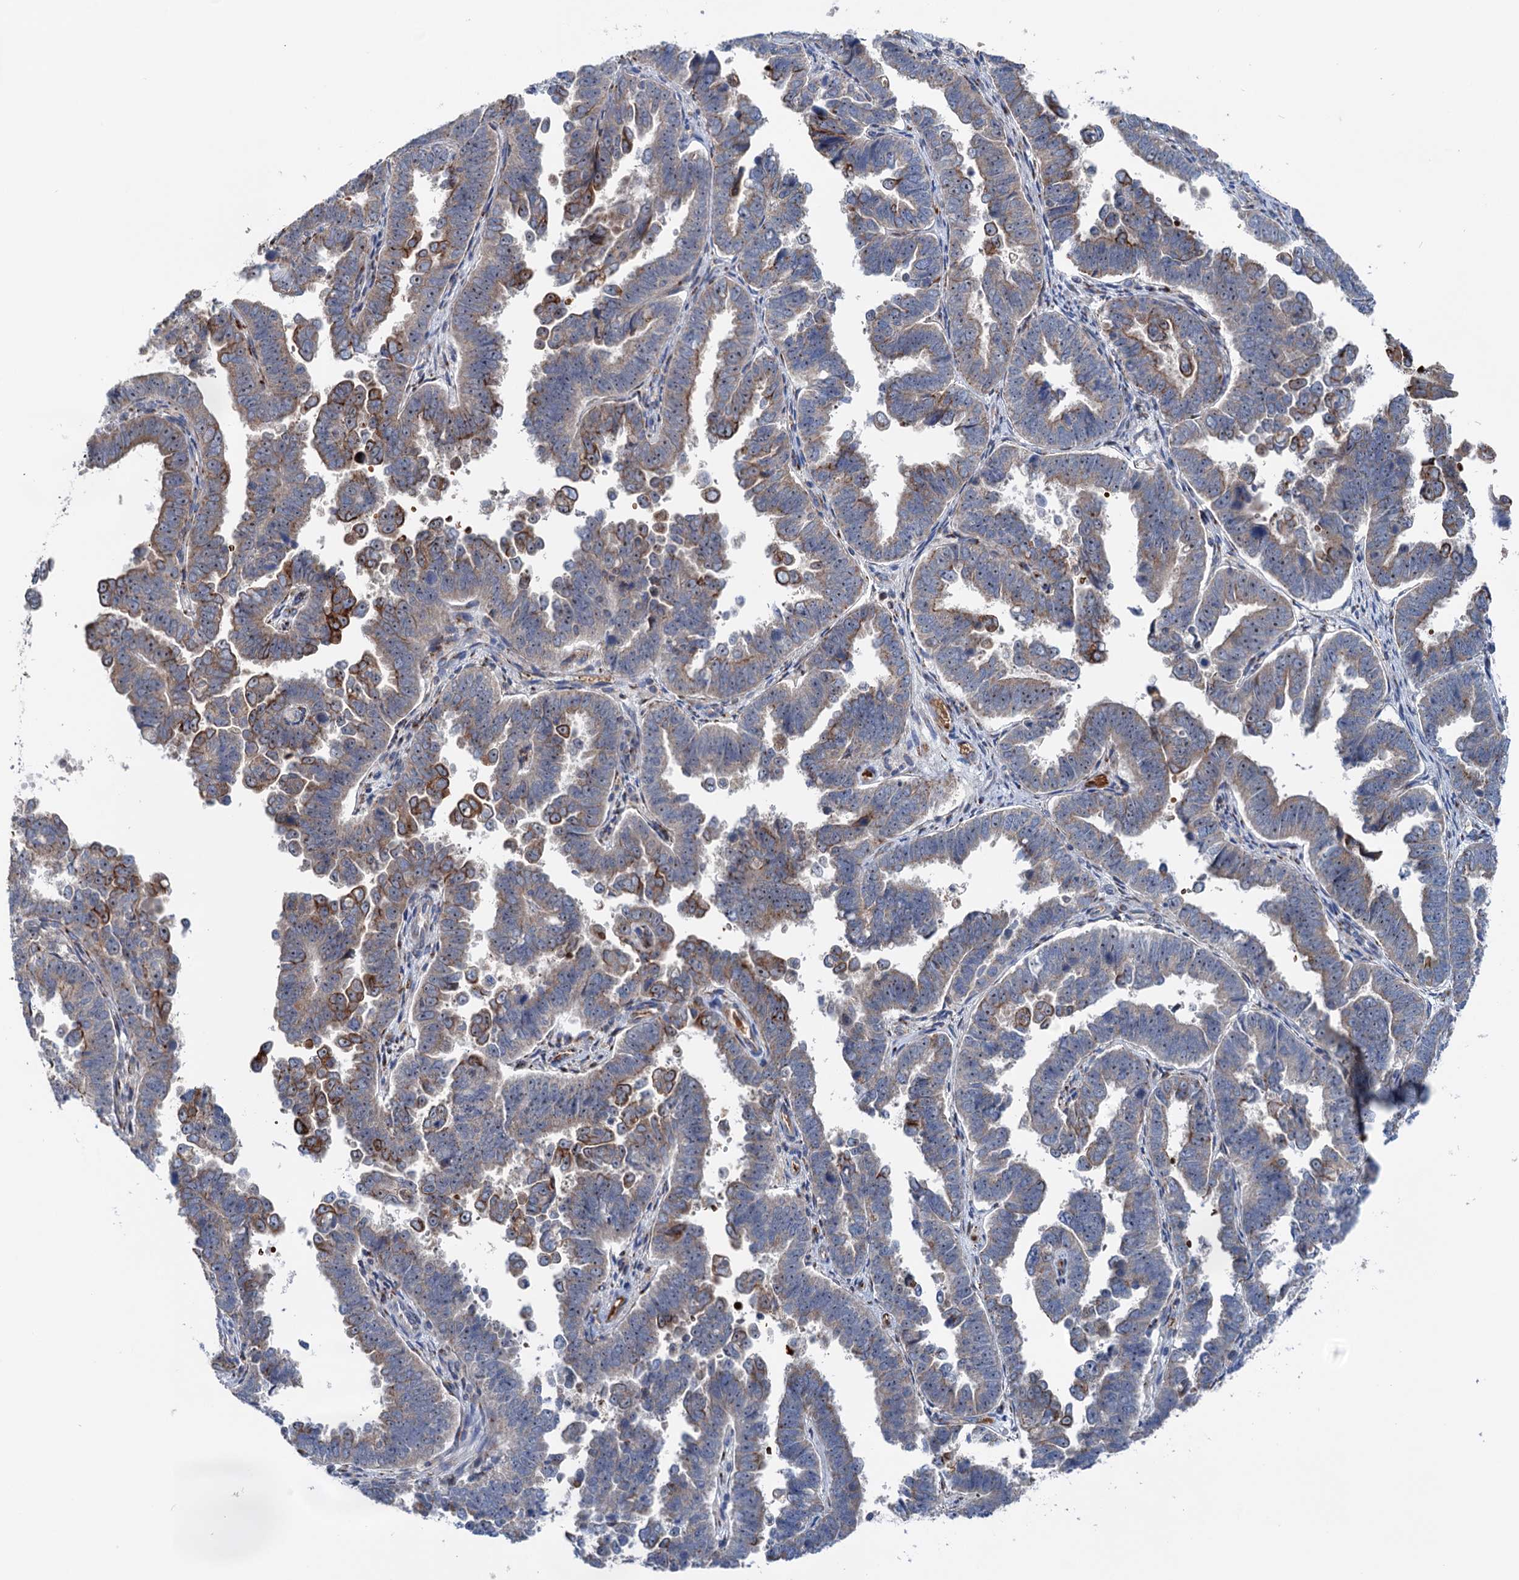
{"staining": {"intensity": "strong", "quantity": "<25%", "location": "cytoplasmic/membranous"}, "tissue": "endometrial cancer", "cell_type": "Tumor cells", "image_type": "cancer", "snomed": [{"axis": "morphology", "description": "Adenocarcinoma, NOS"}, {"axis": "topography", "description": "Endometrium"}], "caption": "Protein expression analysis of human adenocarcinoma (endometrial) reveals strong cytoplasmic/membranous expression in about <25% of tumor cells.", "gene": "EIPR1", "patient": {"sex": "female", "age": 75}}